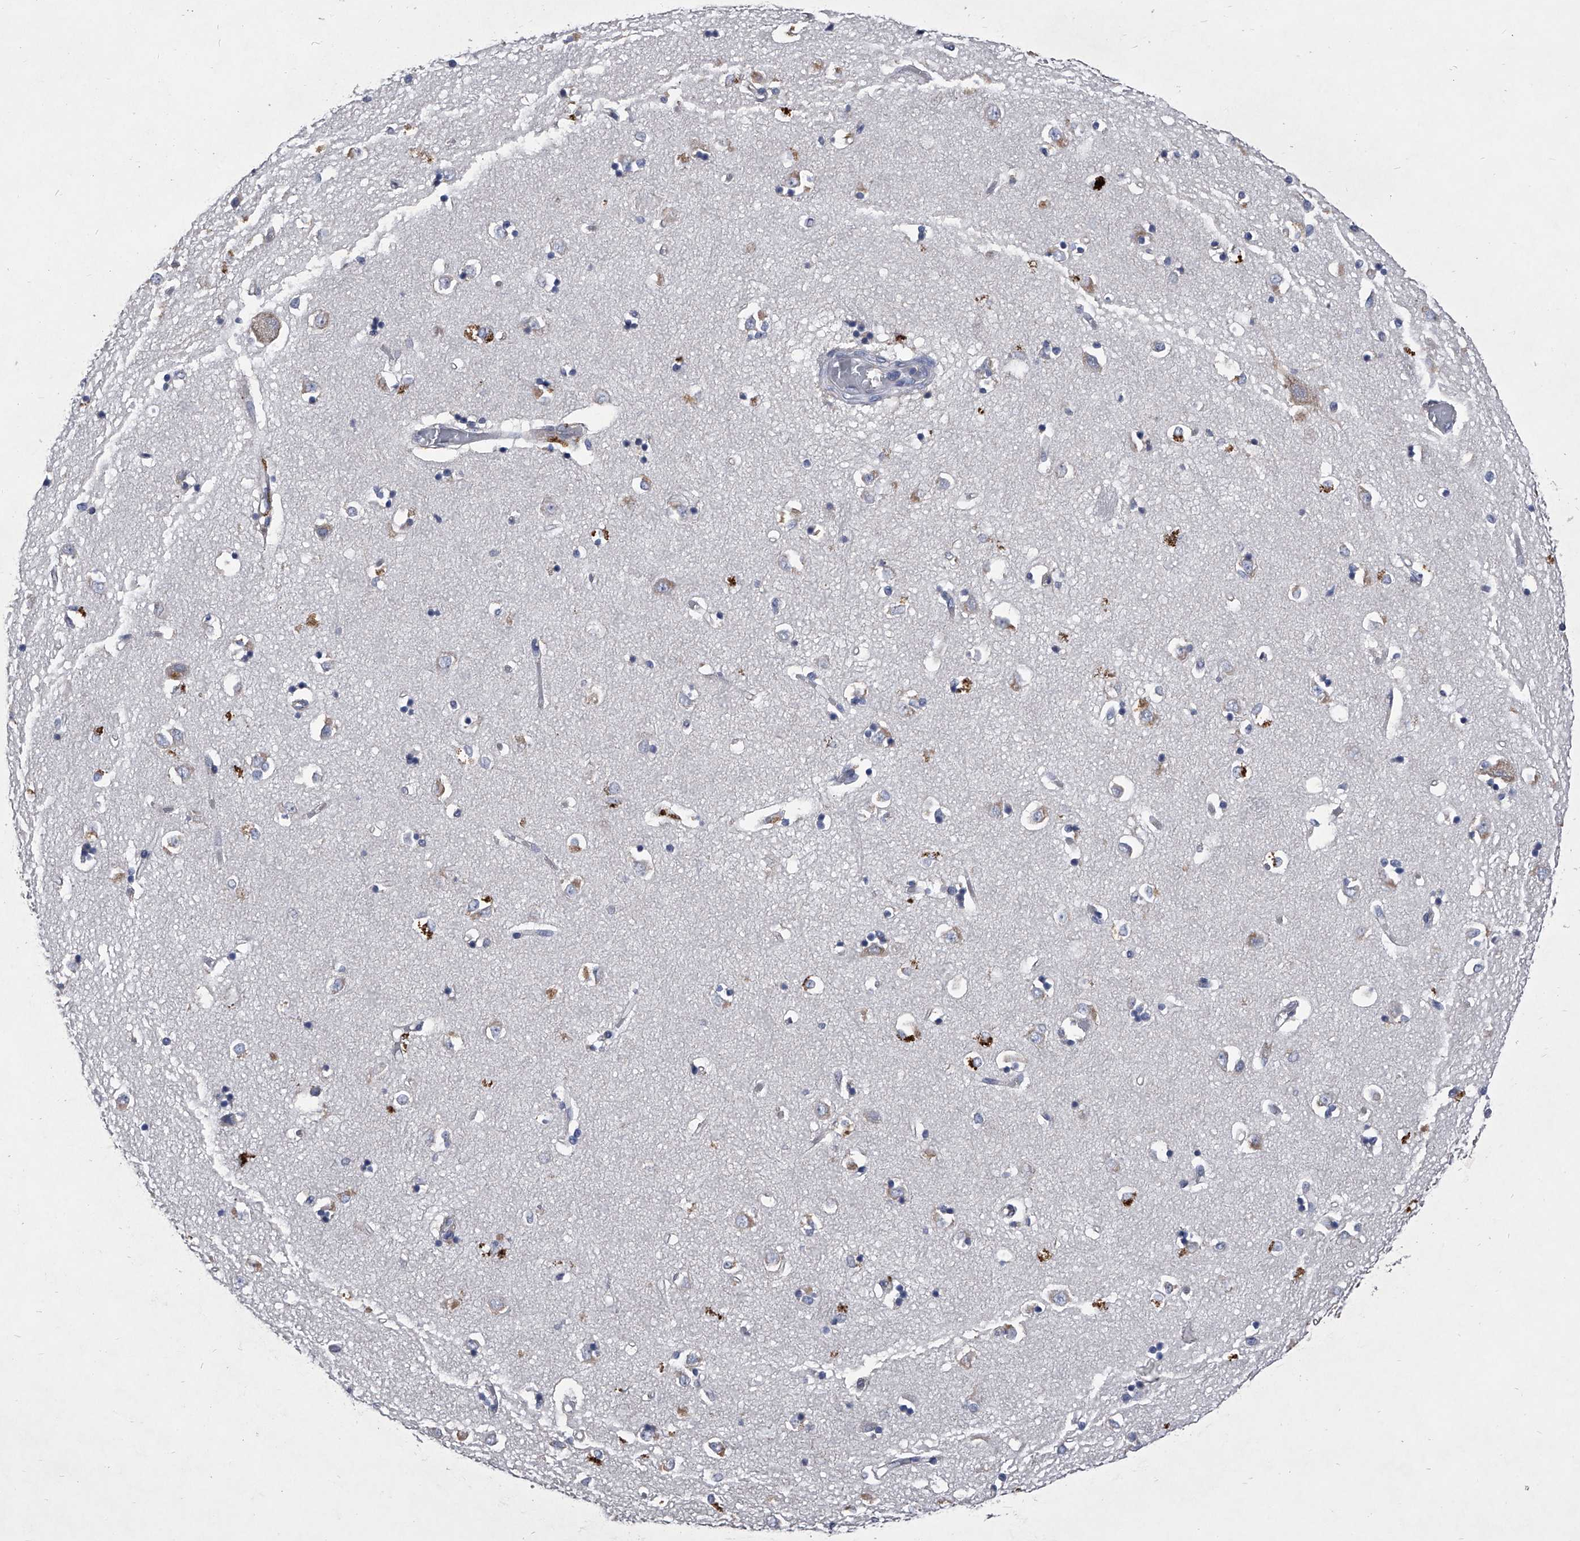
{"staining": {"intensity": "moderate", "quantity": "<25%", "location": "cytoplasmic/membranous"}, "tissue": "caudate", "cell_type": "Glial cells", "image_type": "normal", "snomed": [{"axis": "morphology", "description": "Normal tissue, NOS"}, {"axis": "topography", "description": "Lateral ventricle wall"}], "caption": "Immunohistochemistry (IHC) (DAB) staining of unremarkable human caudate shows moderate cytoplasmic/membranous protein positivity in about <25% of glial cells.", "gene": "CCR4", "patient": {"sex": "male", "age": 45}}